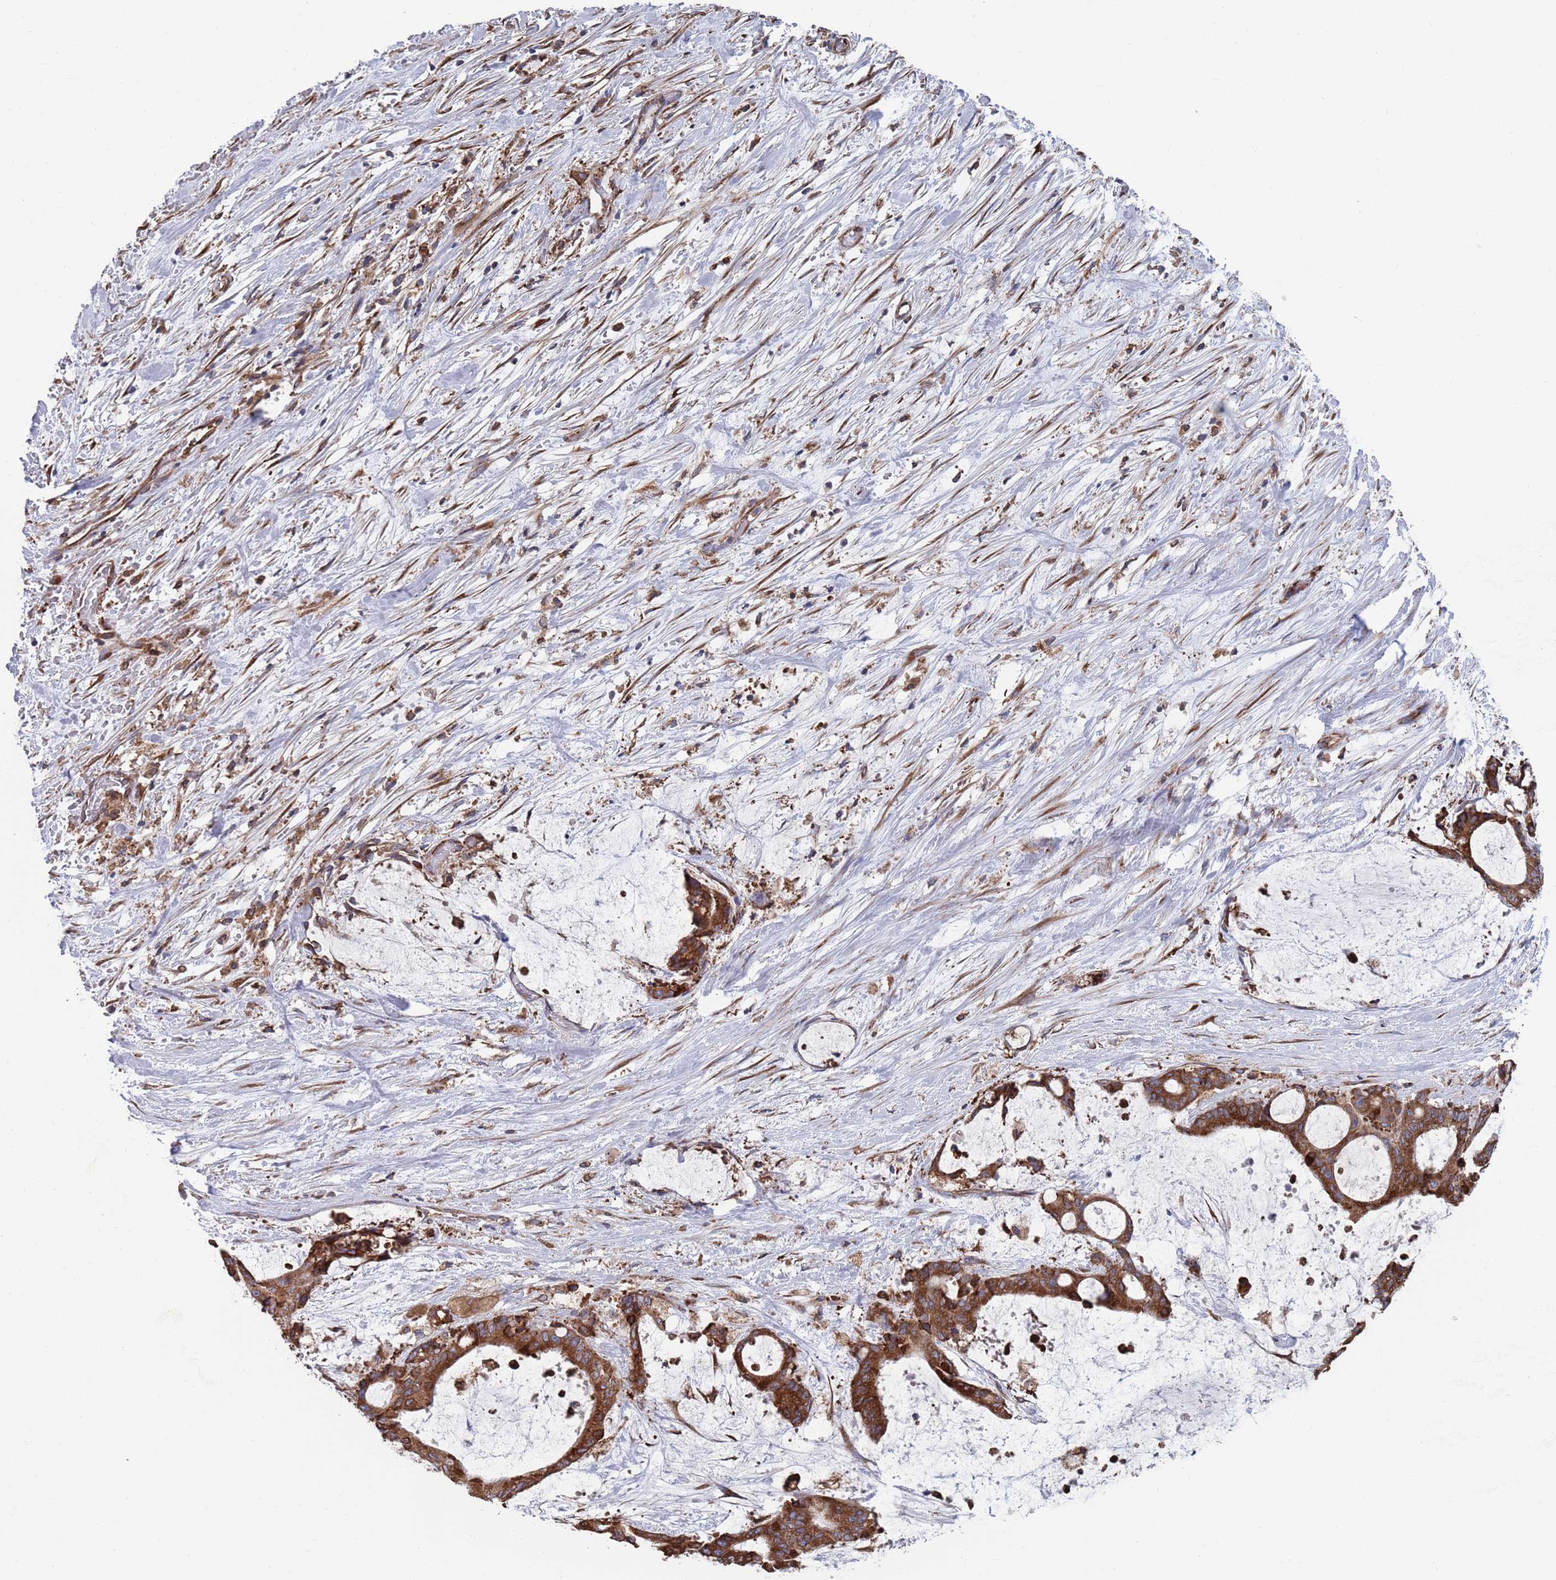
{"staining": {"intensity": "strong", "quantity": ">75%", "location": "cytoplasmic/membranous"}, "tissue": "liver cancer", "cell_type": "Tumor cells", "image_type": "cancer", "snomed": [{"axis": "morphology", "description": "Normal tissue, NOS"}, {"axis": "morphology", "description": "Cholangiocarcinoma"}, {"axis": "topography", "description": "Liver"}, {"axis": "topography", "description": "Peripheral nerve tissue"}], "caption": "Human liver cancer (cholangiocarcinoma) stained for a protein (brown) displays strong cytoplasmic/membranous positive positivity in approximately >75% of tumor cells.", "gene": "GID8", "patient": {"sex": "female", "age": 73}}